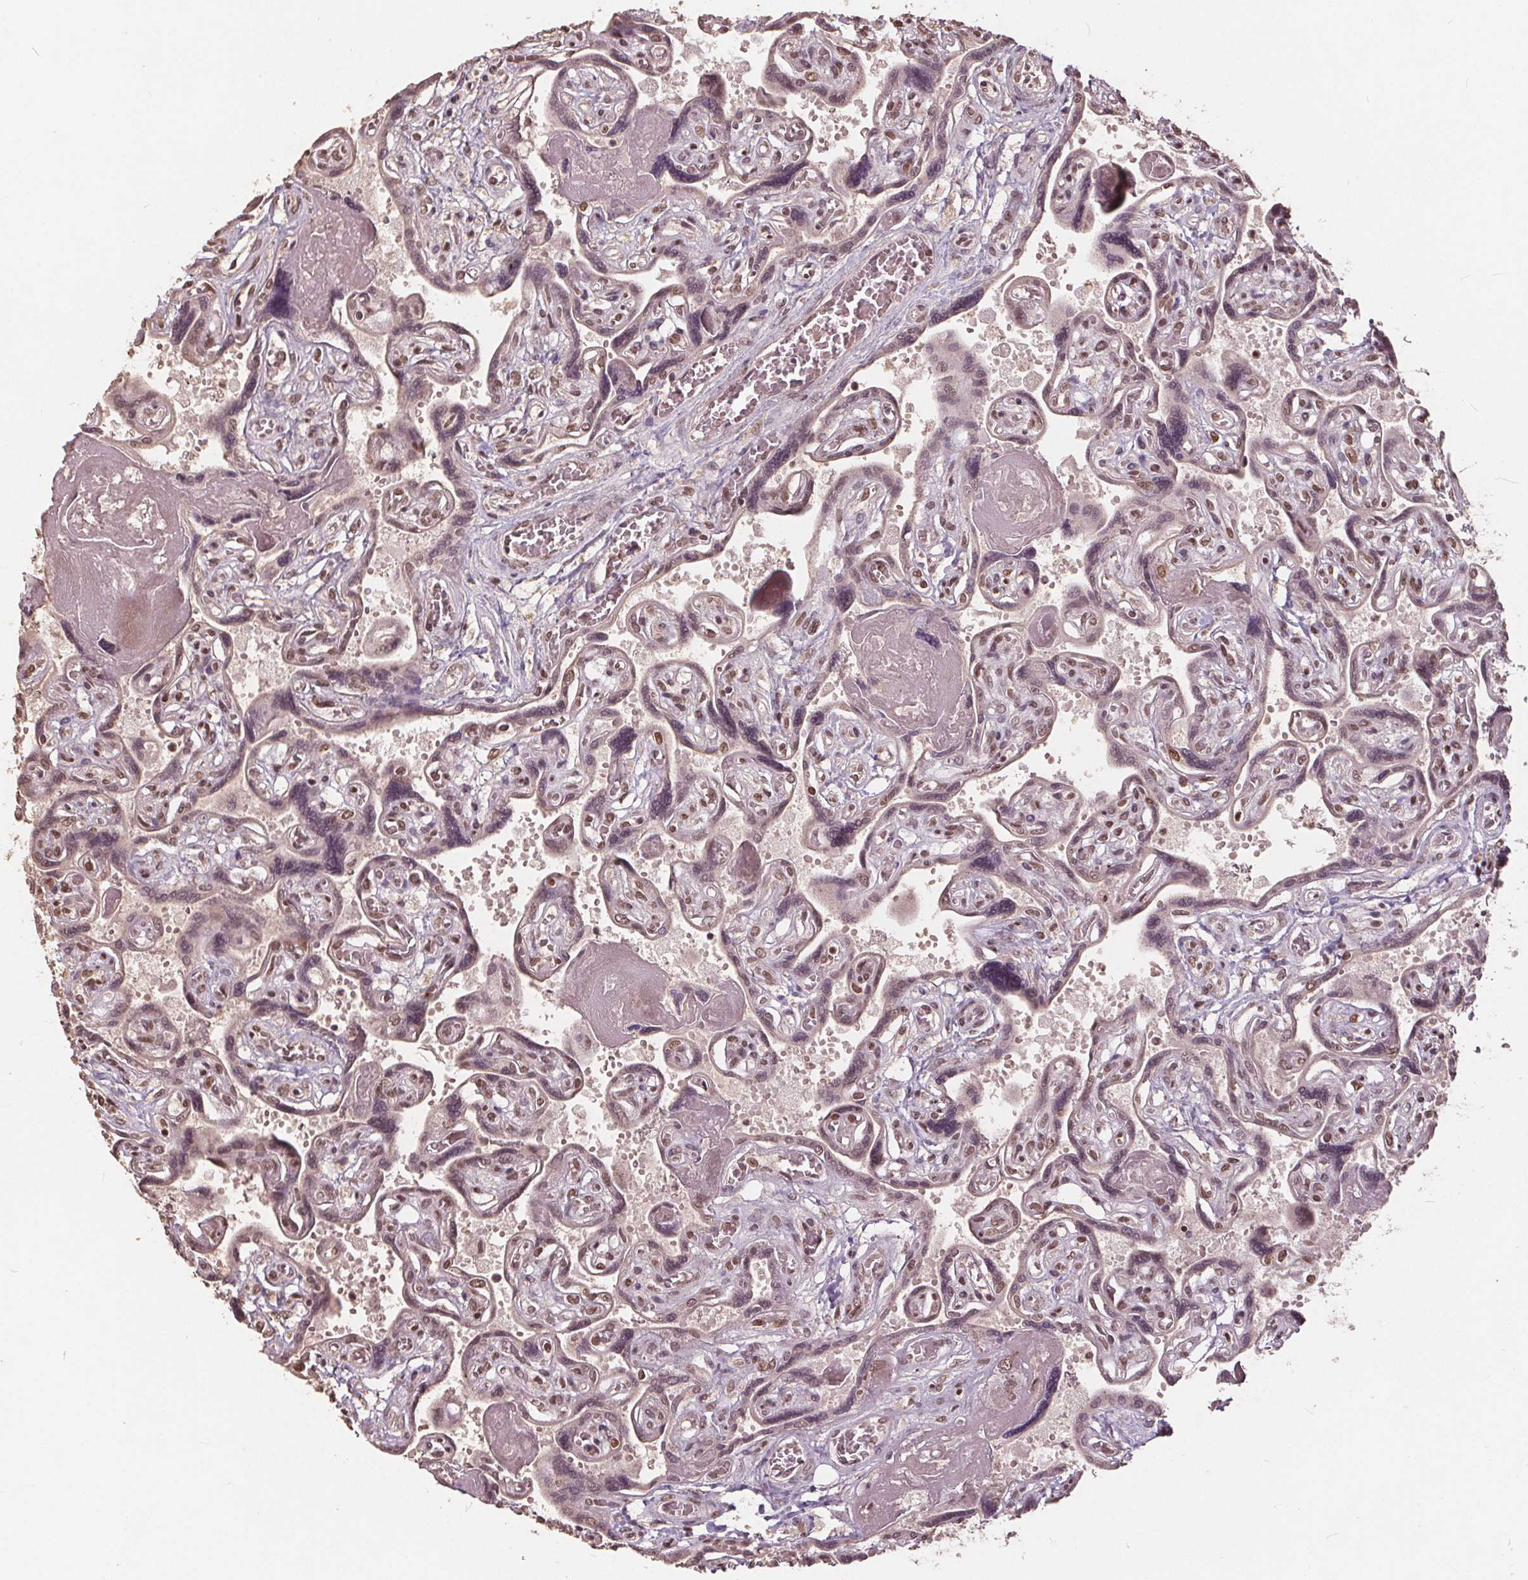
{"staining": {"intensity": "weak", "quantity": ">75%", "location": "nuclear"}, "tissue": "placenta", "cell_type": "Decidual cells", "image_type": "normal", "snomed": [{"axis": "morphology", "description": "Normal tissue, NOS"}, {"axis": "topography", "description": "Placenta"}], "caption": "Weak nuclear protein positivity is seen in approximately >75% of decidual cells in placenta. The staining is performed using DAB brown chromogen to label protein expression. The nuclei are counter-stained blue using hematoxylin.", "gene": "DNMT3B", "patient": {"sex": "female", "age": 32}}